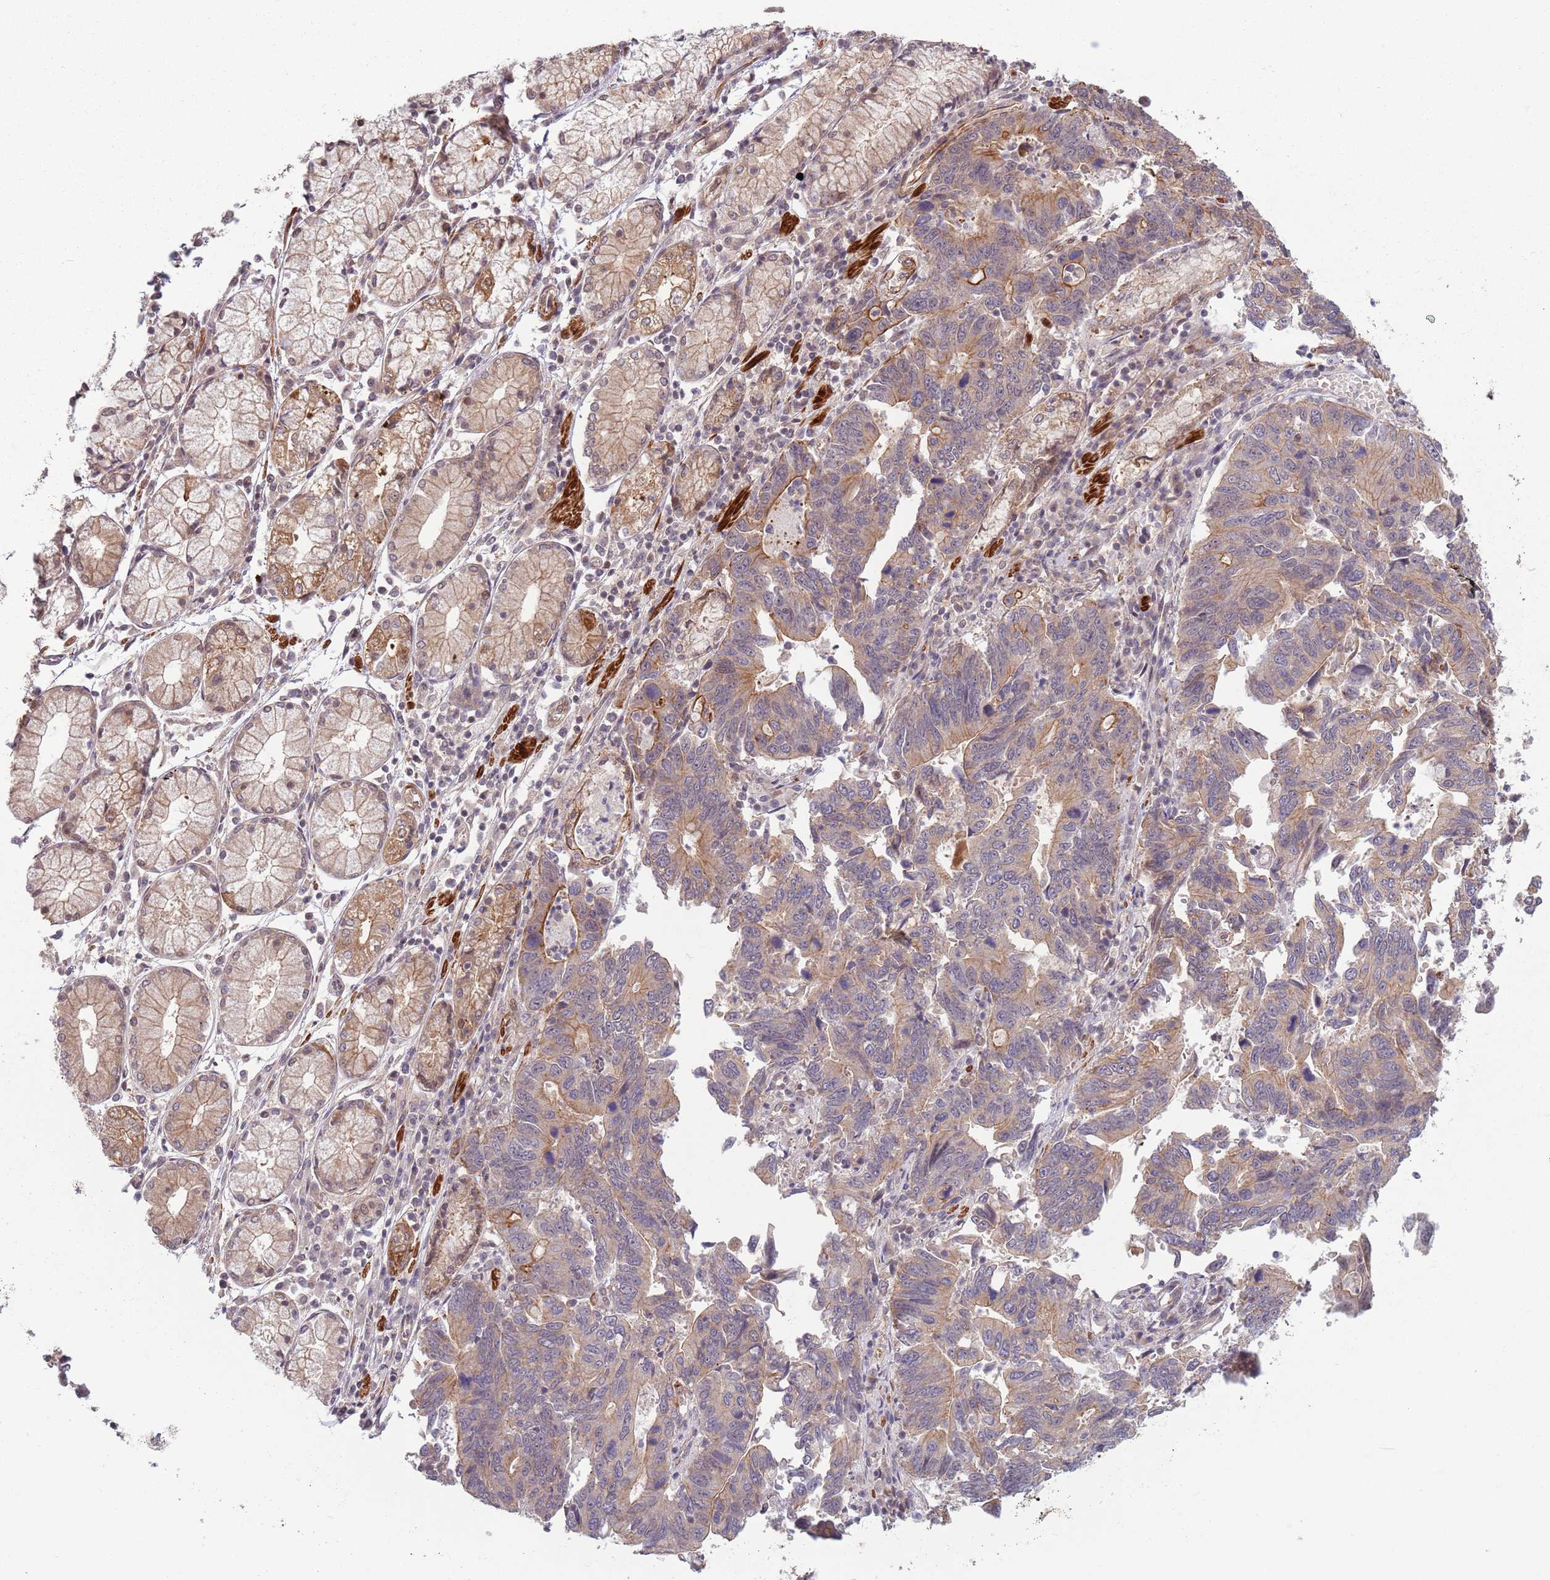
{"staining": {"intensity": "weak", "quantity": "25%-75%", "location": "cytoplasmic/membranous"}, "tissue": "stomach cancer", "cell_type": "Tumor cells", "image_type": "cancer", "snomed": [{"axis": "morphology", "description": "Adenocarcinoma, NOS"}, {"axis": "topography", "description": "Stomach"}], "caption": "This micrograph reveals IHC staining of human stomach adenocarcinoma, with low weak cytoplasmic/membranous positivity in about 25%-75% of tumor cells.", "gene": "CCDC154", "patient": {"sex": "male", "age": 59}}